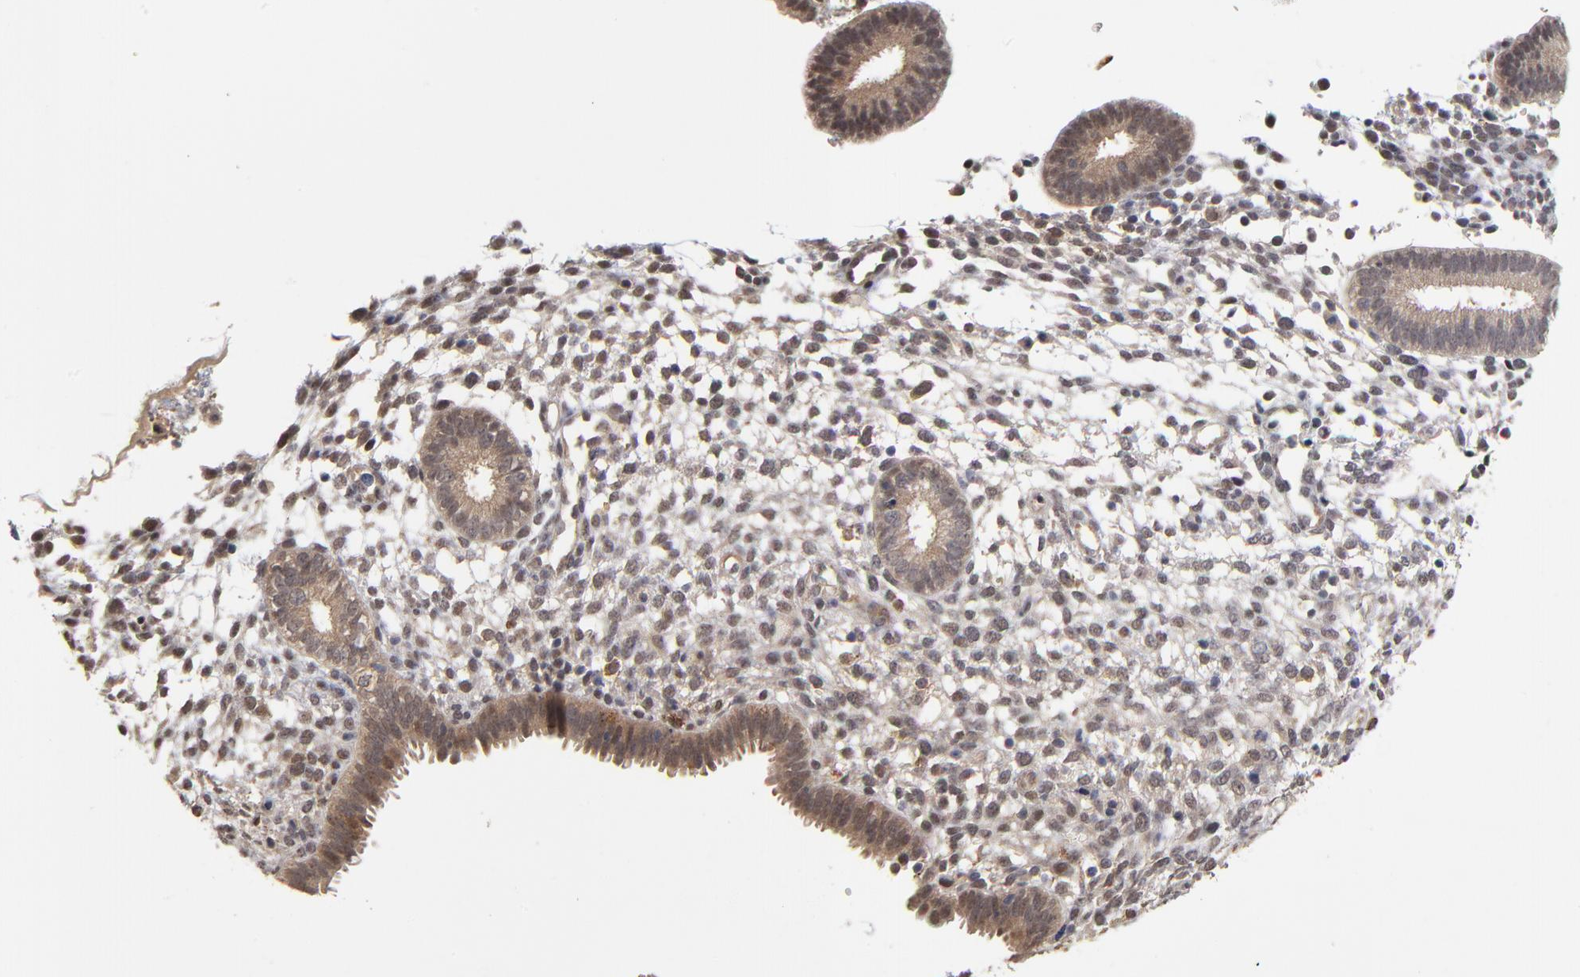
{"staining": {"intensity": "moderate", "quantity": "25%-75%", "location": "cytoplasmic/membranous"}, "tissue": "endometrium", "cell_type": "Cells in endometrial stroma", "image_type": "normal", "snomed": [{"axis": "morphology", "description": "Normal tissue, NOS"}, {"axis": "topography", "description": "Endometrium"}], "caption": "Immunohistochemical staining of benign human endometrium demonstrates medium levels of moderate cytoplasmic/membranous positivity in approximately 25%-75% of cells in endometrial stroma. (IHC, brightfield microscopy, high magnification).", "gene": "ASB8", "patient": {"sex": "female", "age": 35}}